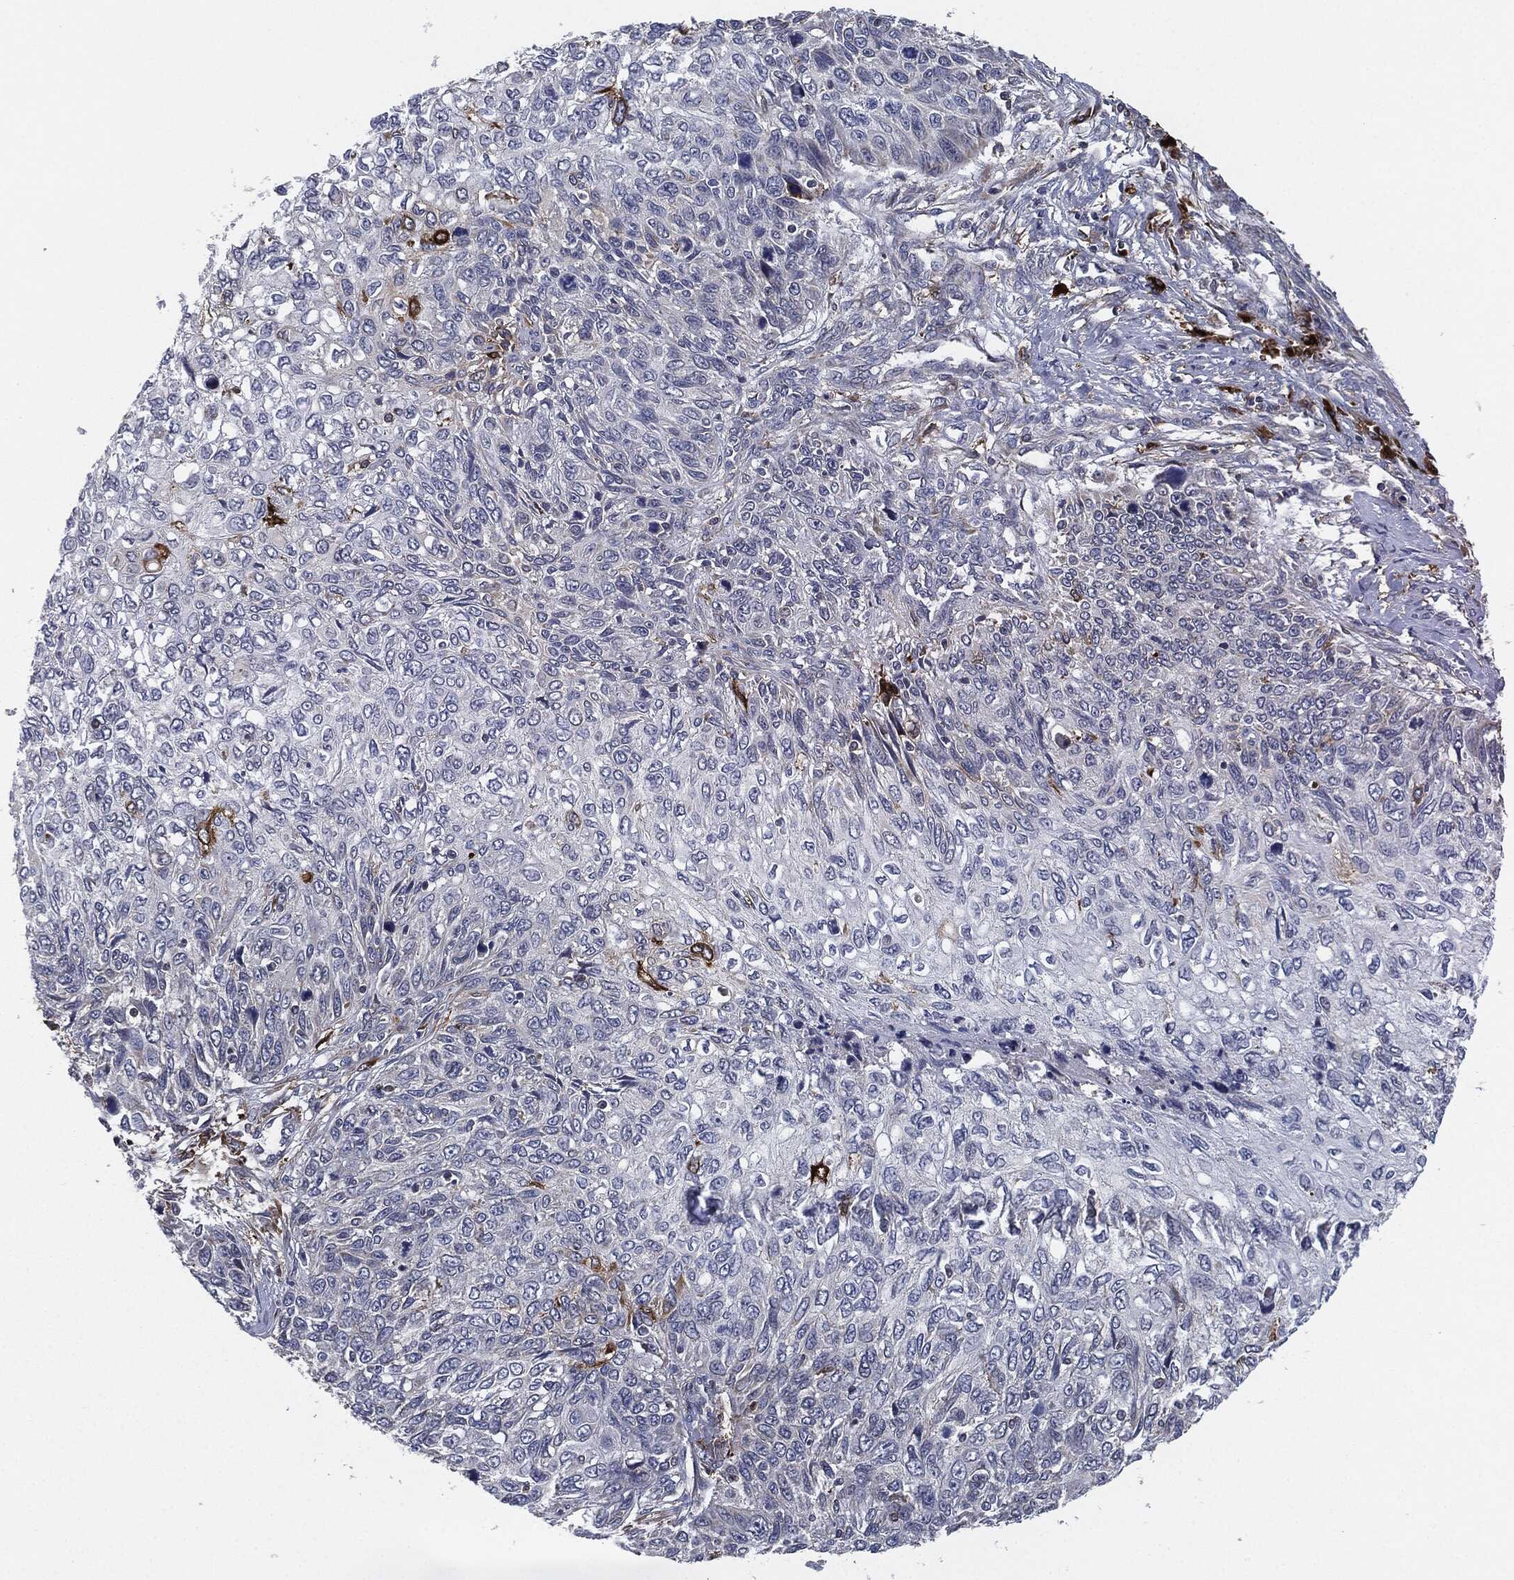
{"staining": {"intensity": "negative", "quantity": "none", "location": "none"}, "tissue": "skin cancer", "cell_type": "Tumor cells", "image_type": "cancer", "snomed": [{"axis": "morphology", "description": "Squamous cell carcinoma, NOS"}, {"axis": "topography", "description": "Skin"}], "caption": "Immunohistochemistry photomicrograph of neoplastic tissue: human skin squamous cell carcinoma stained with DAB exhibits no significant protein expression in tumor cells. Brightfield microscopy of IHC stained with DAB (brown) and hematoxylin (blue), captured at high magnification.", "gene": "TMEM11", "patient": {"sex": "male", "age": 92}}